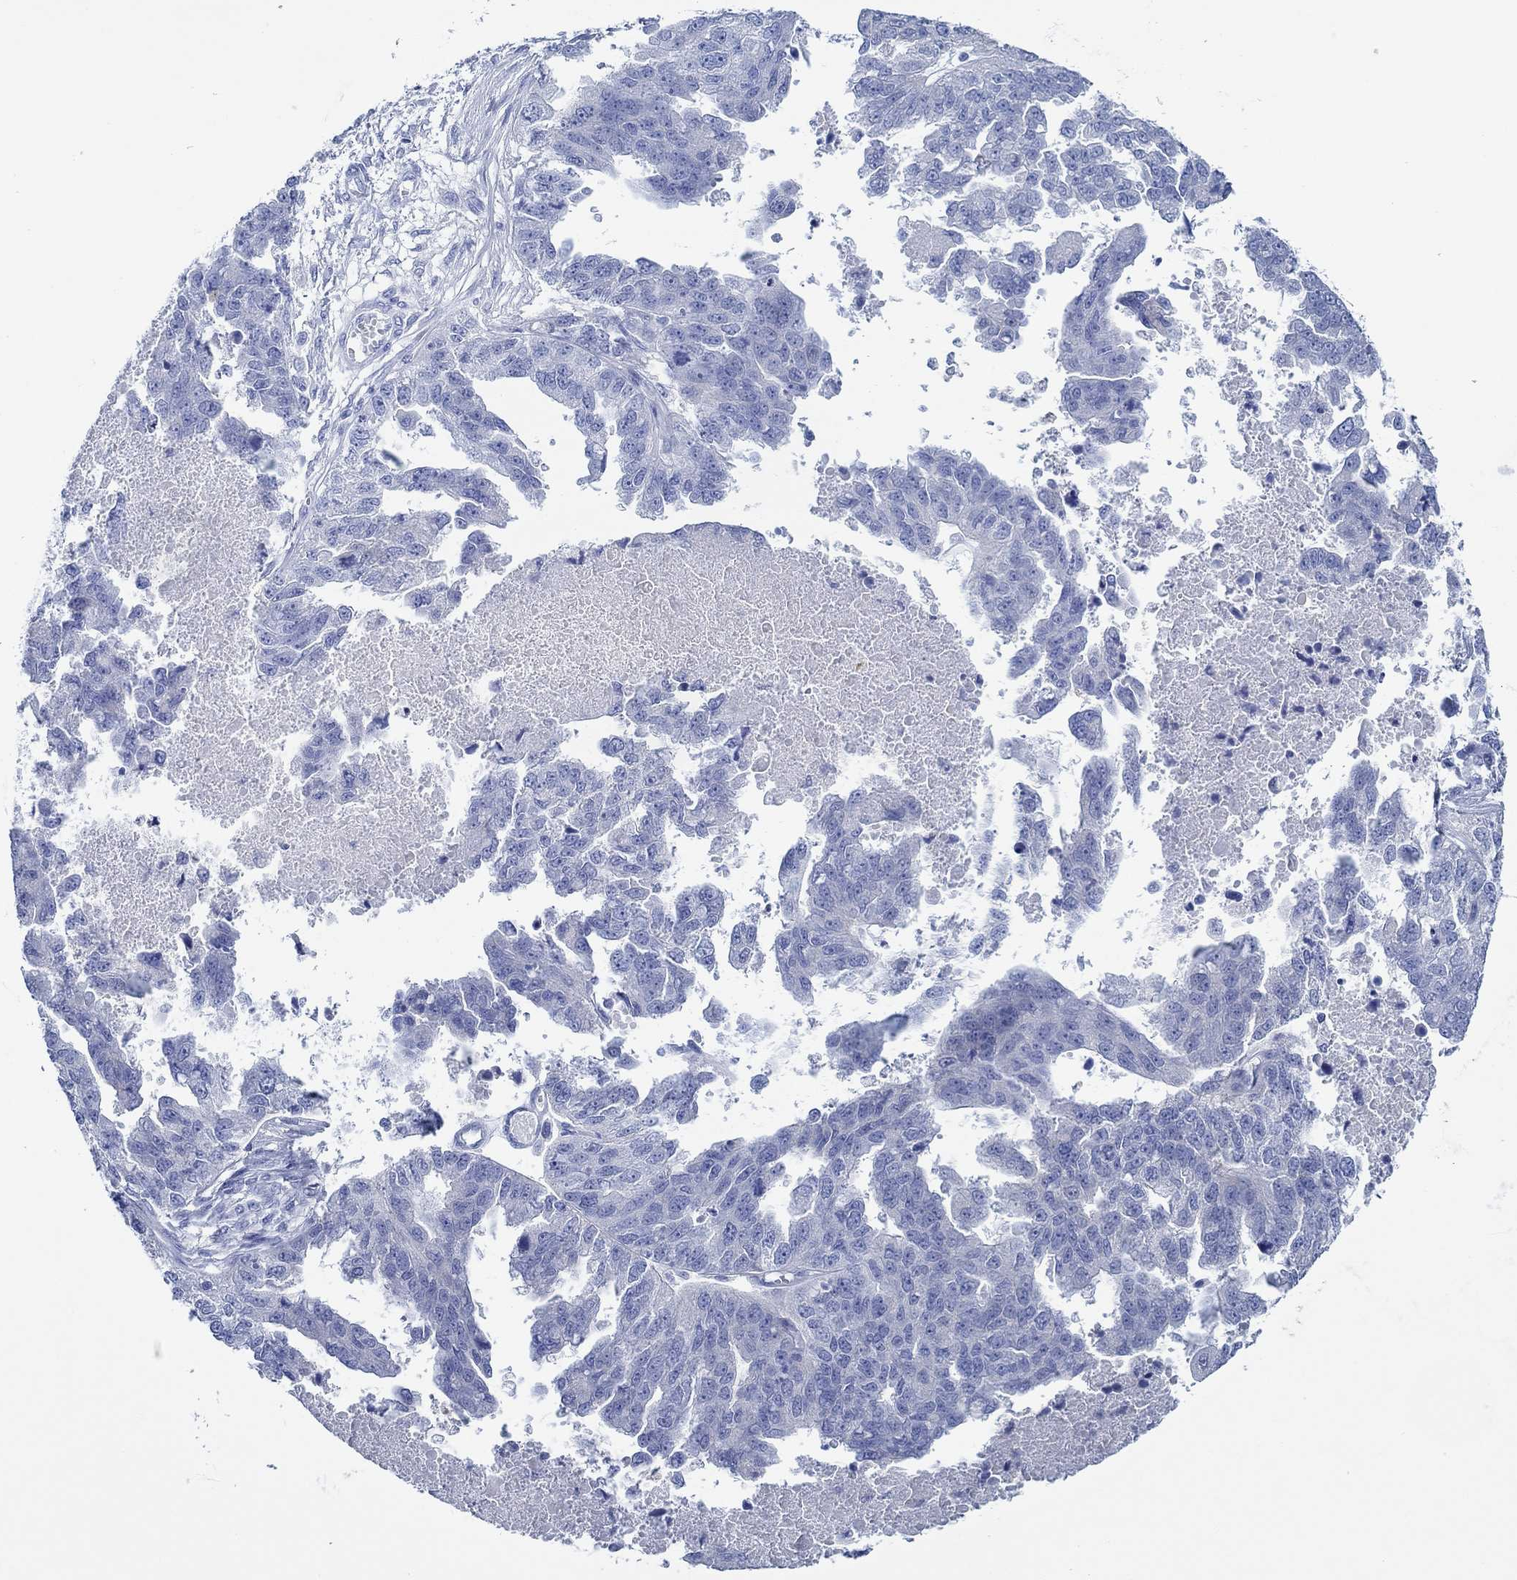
{"staining": {"intensity": "negative", "quantity": "none", "location": "none"}, "tissue": "ovarian cancer", "cell_type": "Tumor cells", "image_type": "cancer", "snomed": [{"axis": "morphology", "description": "Cystadenocarcinoma, serous, NOS"}, {"axis": "topography", "description": "Ovary"}], "caption": "Human ovarian cancer stained for a protein using immunohistochemistry (IHC) reveals no positivity in tumor cells.", "gene": "IGFBP6", "patient": {"sex": "female", "age": 58}}